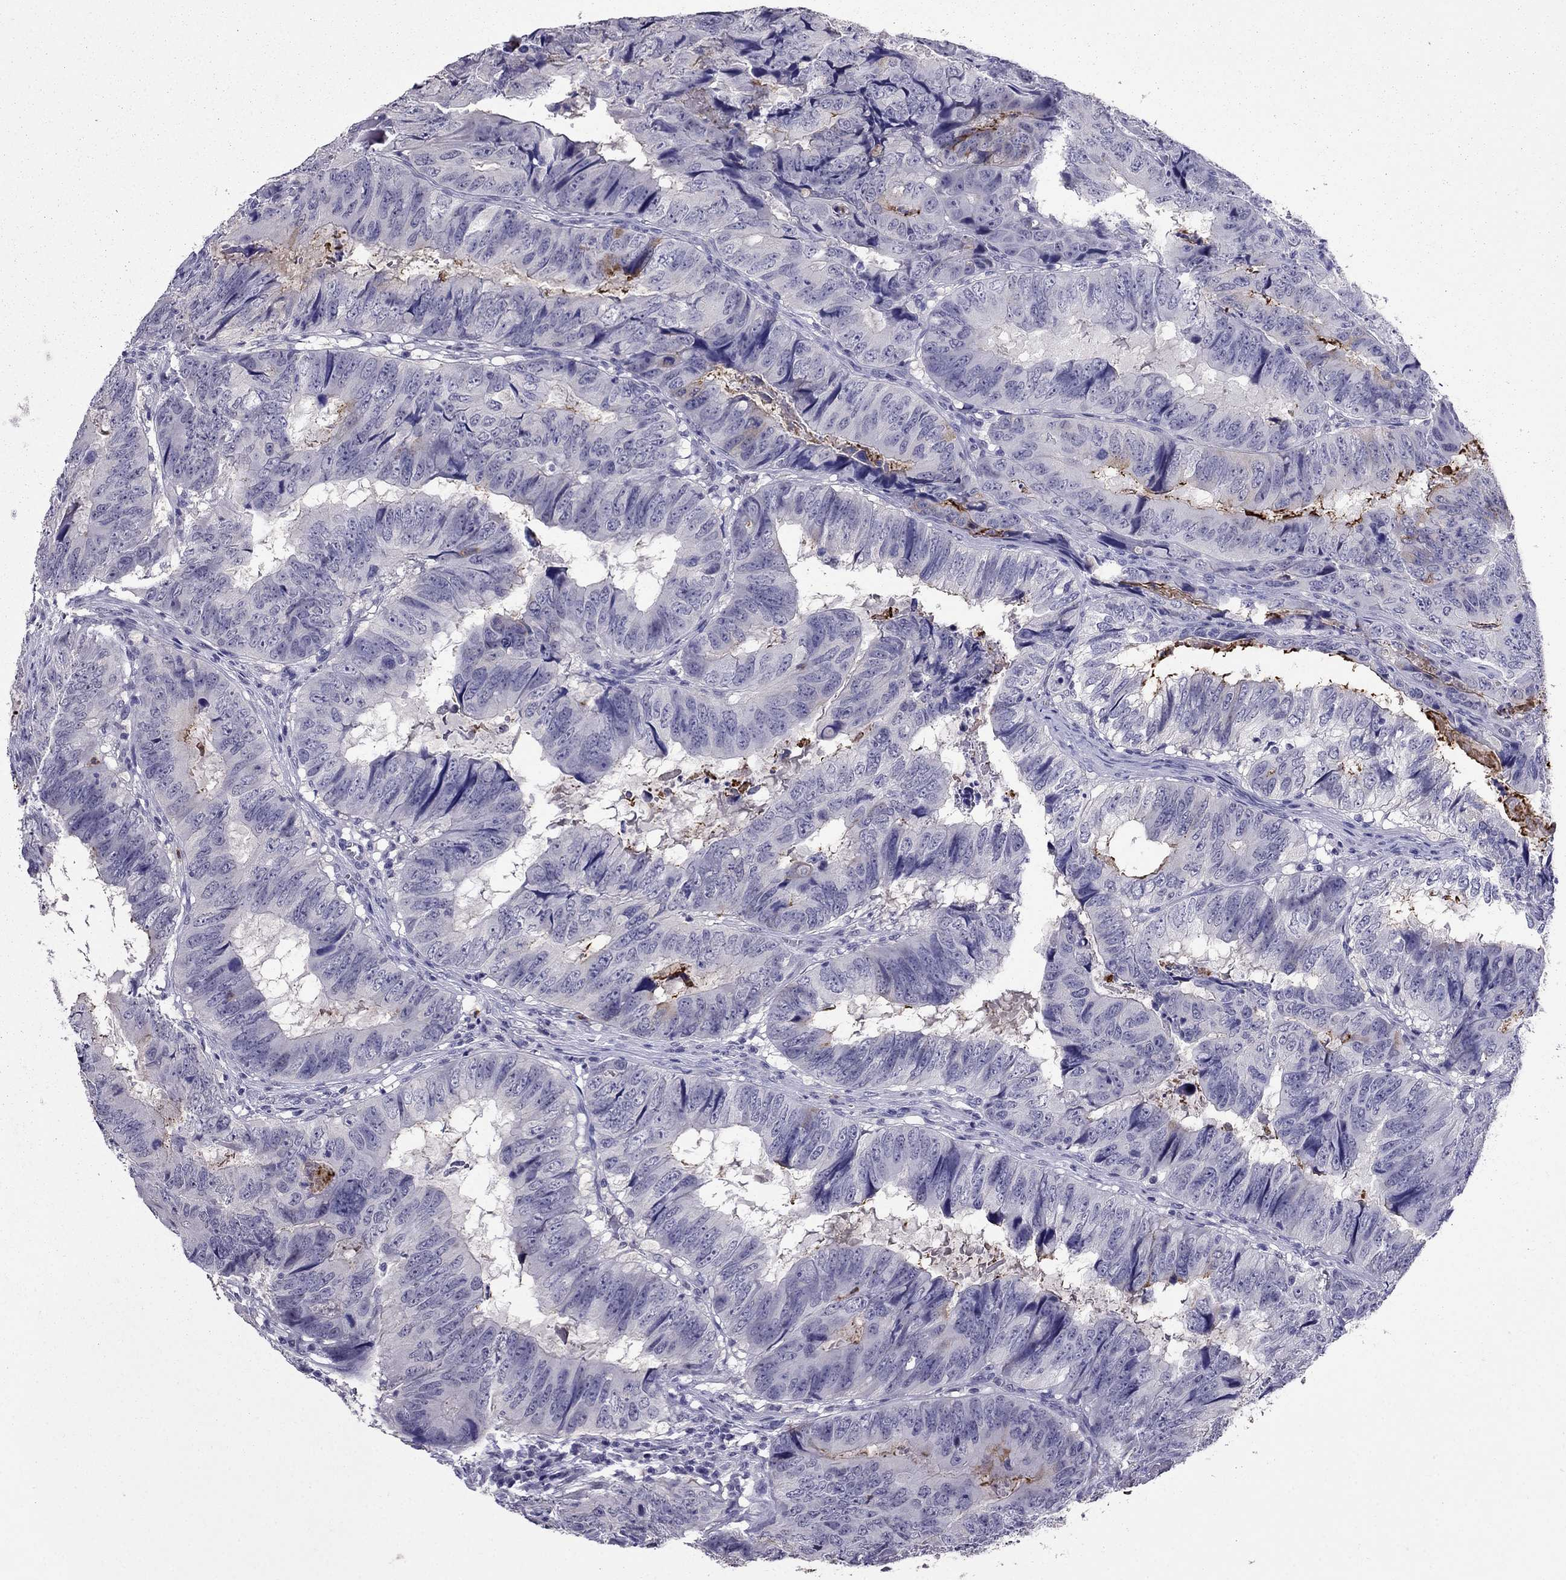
{"staining": {"intensity": "strong", "quantity": "25%-75%", "location": "cytoplasmic/membranous"}, "tissue": "colorectal cancer", "cell_type": "Tumor cells", "image_type": "cancer", "snomed": [{"axis": "morphology", "description": "Adenocarcinoma, NOS"}, {"axis": "topography", "description": "Colon"}], "caption": "An immunohistochemistry (IHC) photomicrograph of tumor tissue is shown. Protein staining in brown shows strong cytoplasmic/membranous positivity in colorectal adenocarcinoma within tumor cells.", "gene": "OLFM4", "patient": {"sex": "male", "age": 79}}